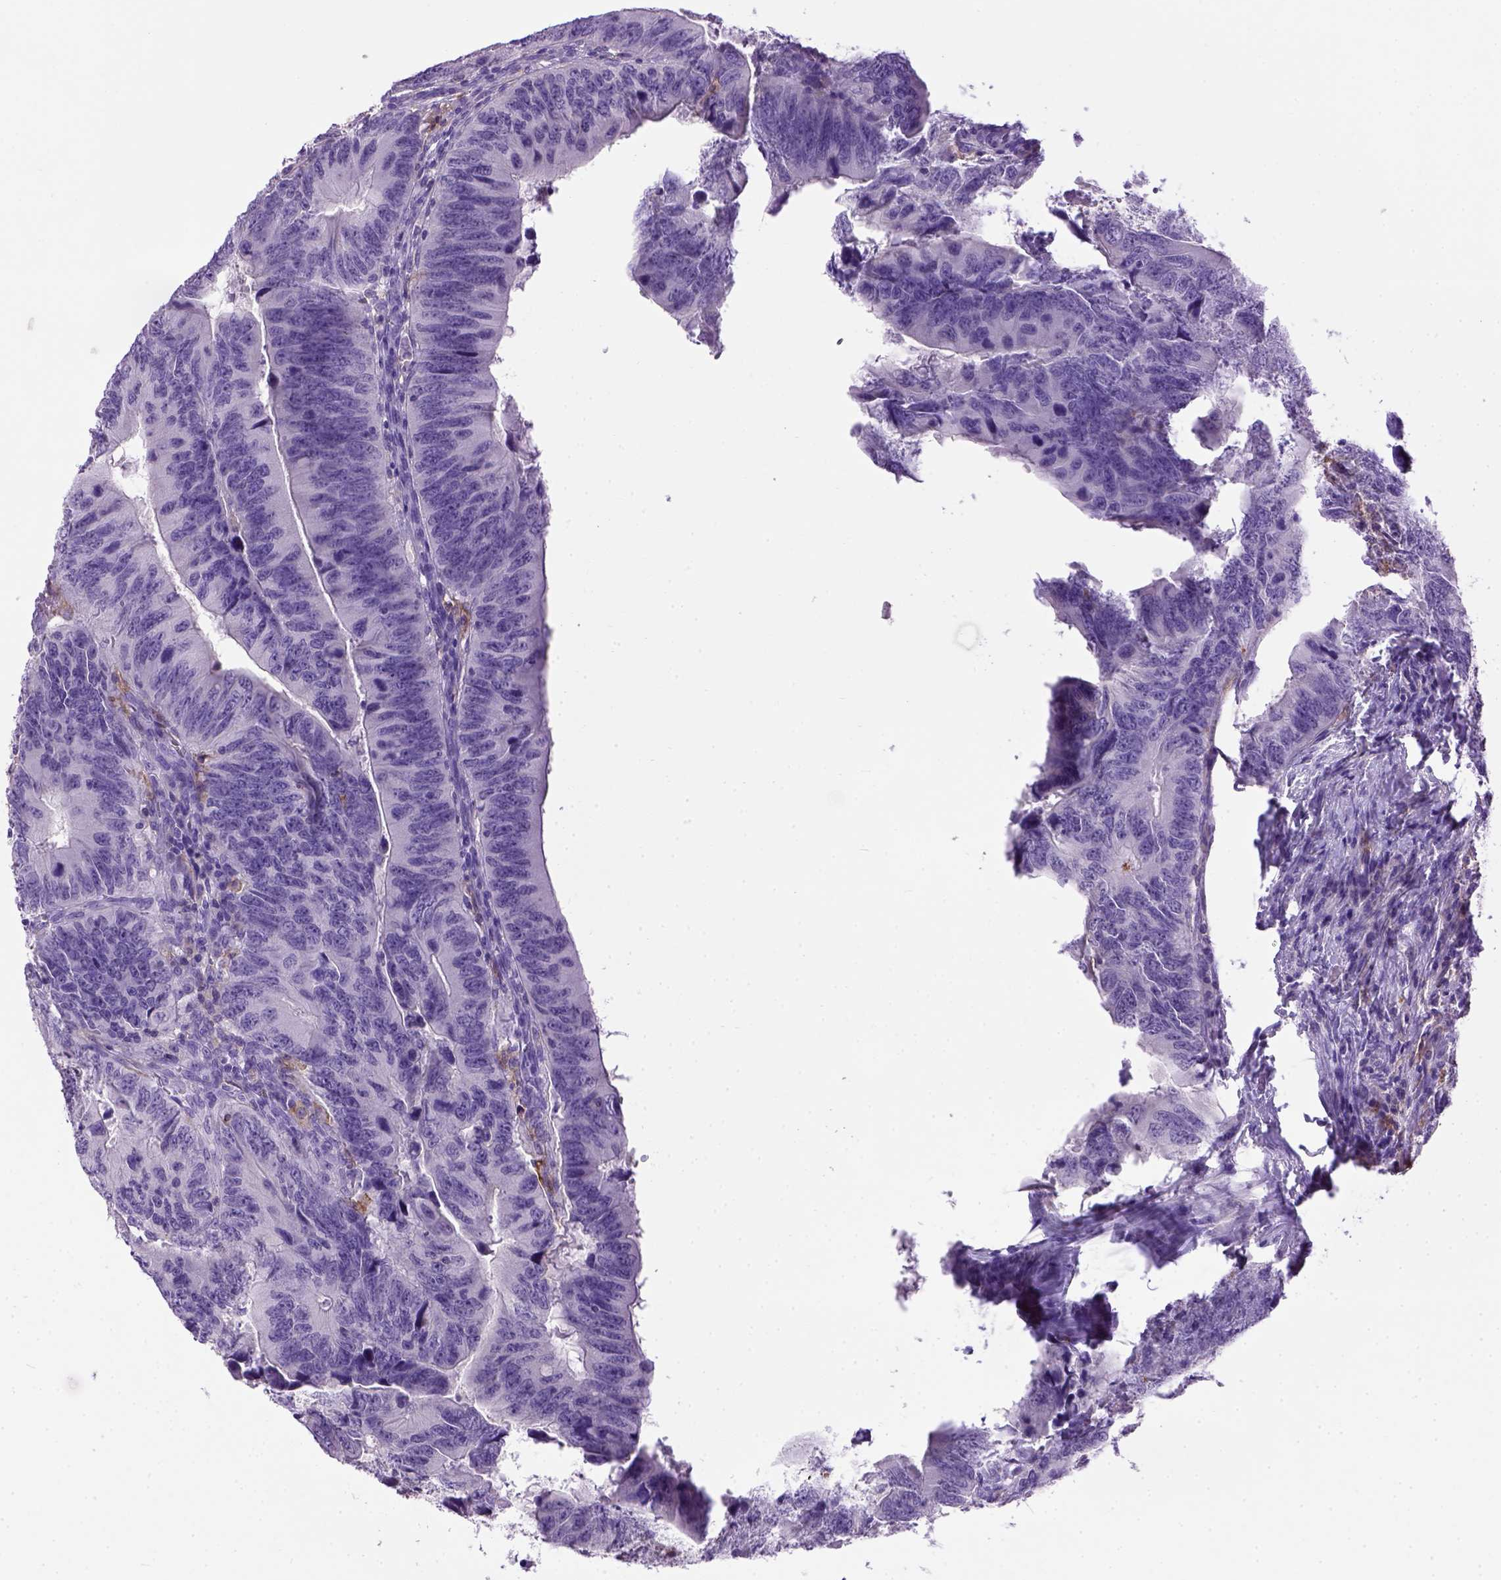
{"staining": {"intensity": "negative", "quantity": "none", "location": "none"}, "tissue": "colorectal cancer", "cell_type": "Tumor cells", "image_type": "cancer", "snomed": [{"axis": "morphology", "description": "Adenocarcinoma, NOS"}, {"axis": "topography", "description": "Colon"}], "caption": "A high-resolution histopathology image shows immunohistochemistry (IHC) staining of adenocarcinoma (colorectal), which reveals no significant expression in tumor cells. (Immunohistochemistry (ihc), brightfield microscopy, high magnification).", "gene": "ITGAX", "patient": {"sex": "female", "age": 82}}